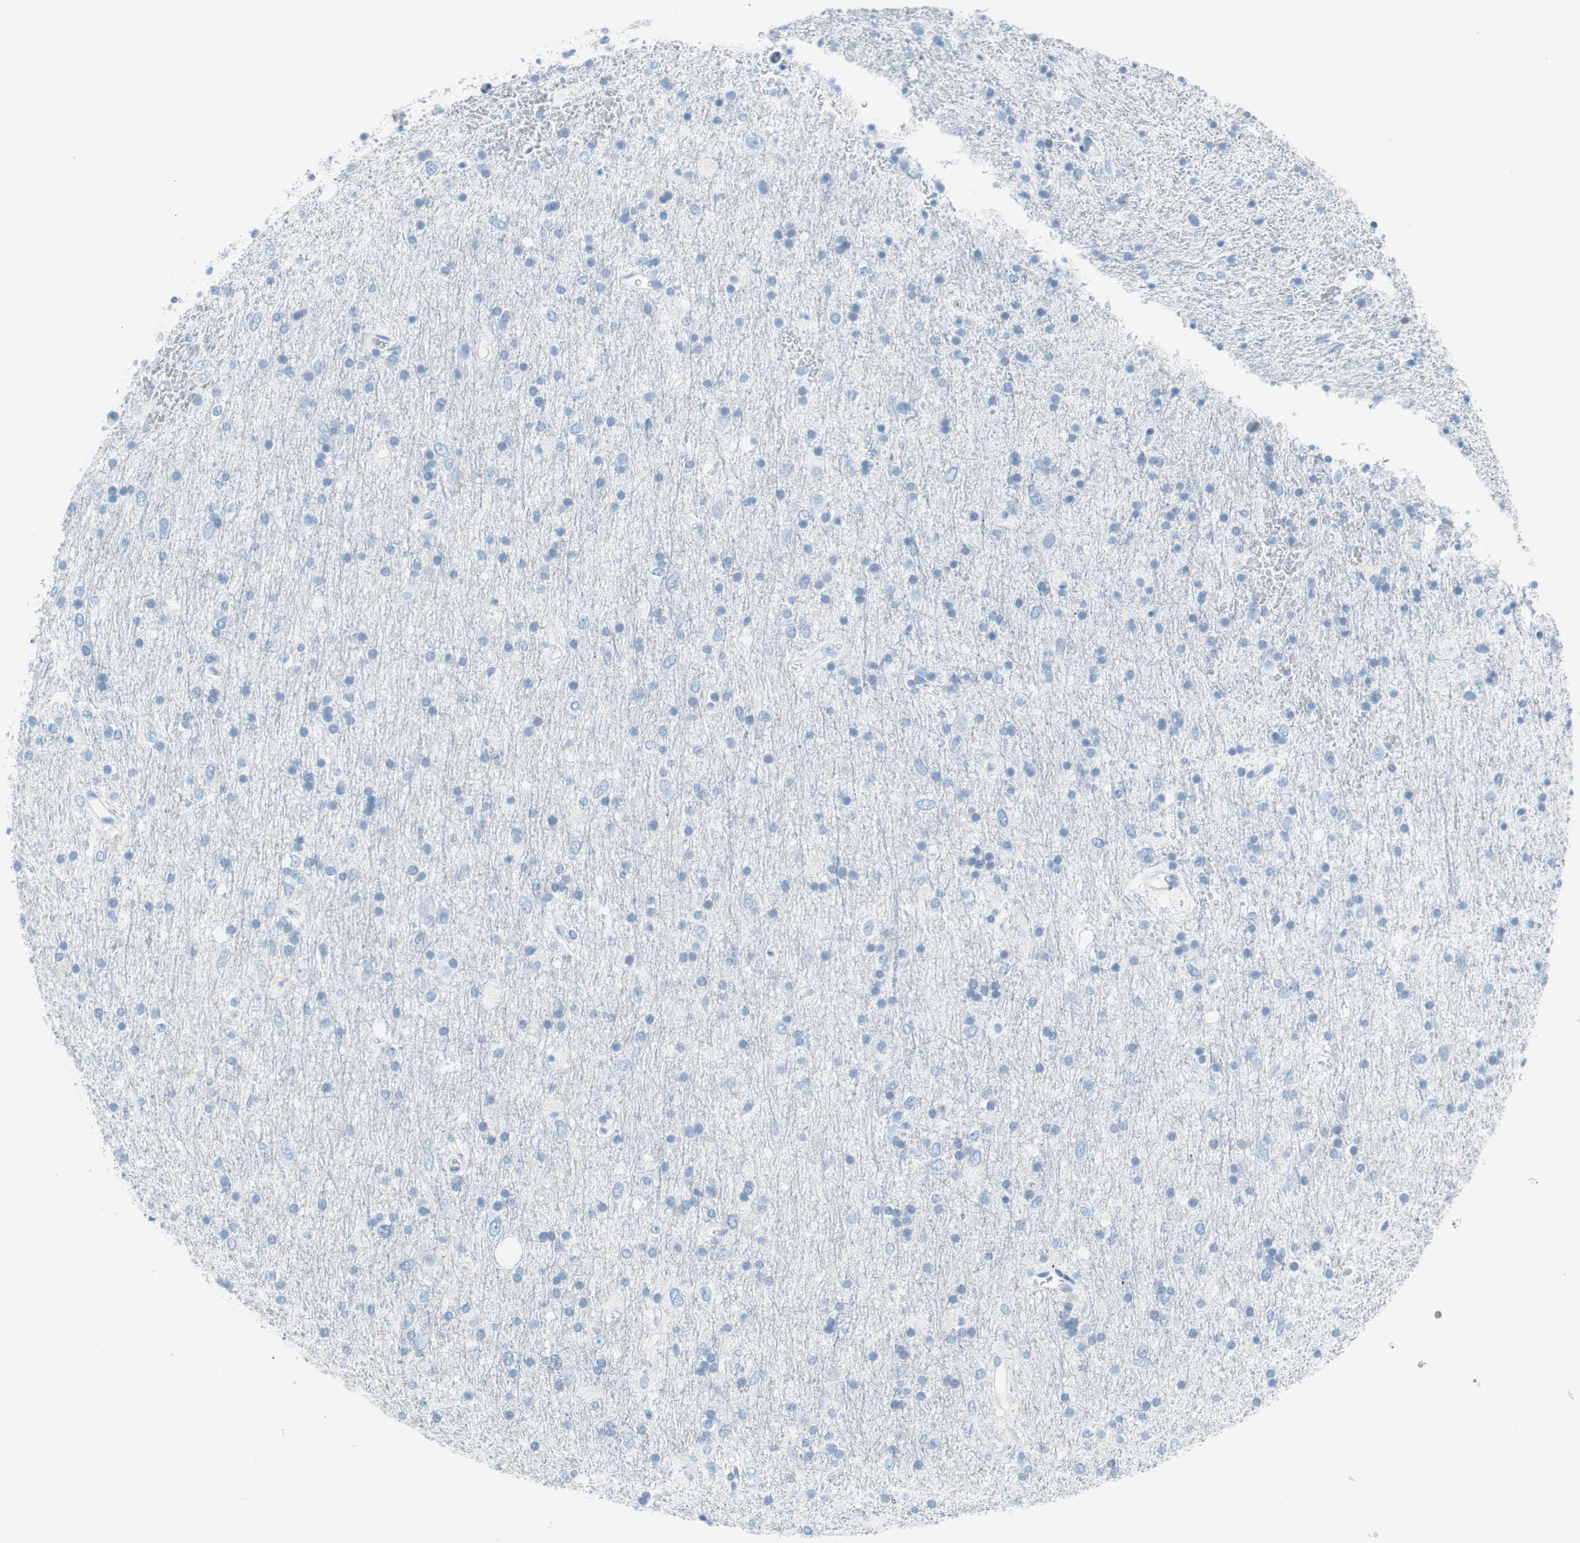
{"staining": {"intensity": "negative", "quantity": "none", "location": "none"}, "tissue": "glioma", "cell_type": "Tumor cells", "image_type": "cancer", "snomed": [{"axis": "morphology", "description": "Glioma, malignant, Low grade"}, {"axis": "topography", "description": "Brain"}], "caption": "Immunohistochemistry image of neoplastic tissue: malignant glioma (low-grade) stained with DAB reveals no significant protein expression in tumor cells. The staining is performed using DAB brown chromogen with nuclei counter-stained in using hematoxylin.", "gene": "MYH1", "patient": {"sex": "male", "age": 77}}